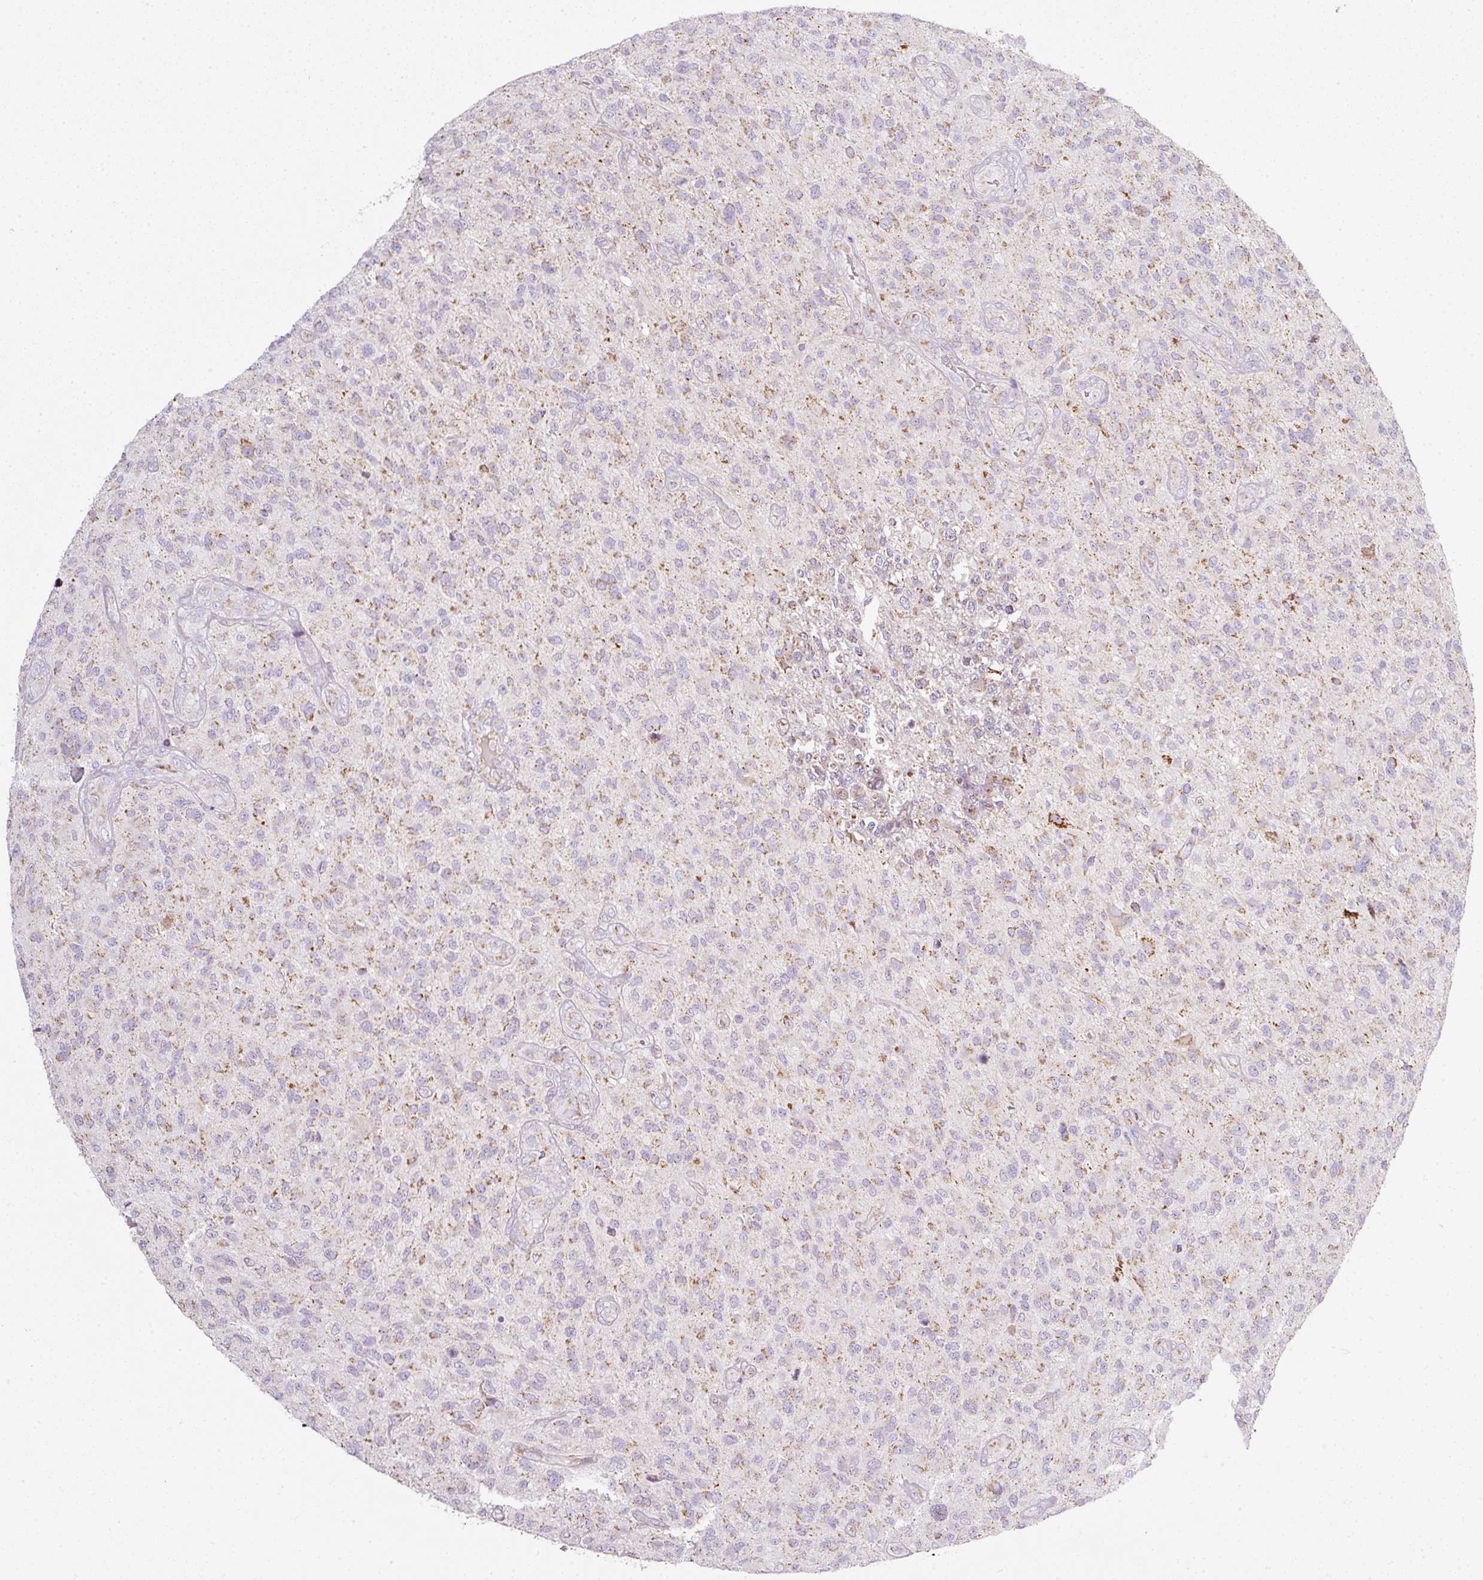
{"staining": {"intensity": "moderate", "quantity": "25%-75%", "location": "cytoplasmic/membranous"}, "tissue": "glioma", "cell_type": "Tumor cells", "image_type": "cancer", "snomed": [{"axis": "morphology", "description": "Glioma, malignant, High grade"}, {"axis": "topography", "description": "Brain"}], "caption": "Malignant glioma (high-grade) stained for a protein (brown) reveals moderate cytoplasmic/membranous positive positivity in about 25%-75% of tumor cells.", "gene": "SDHA", "patient": {"sex": "male", "age": 47}}